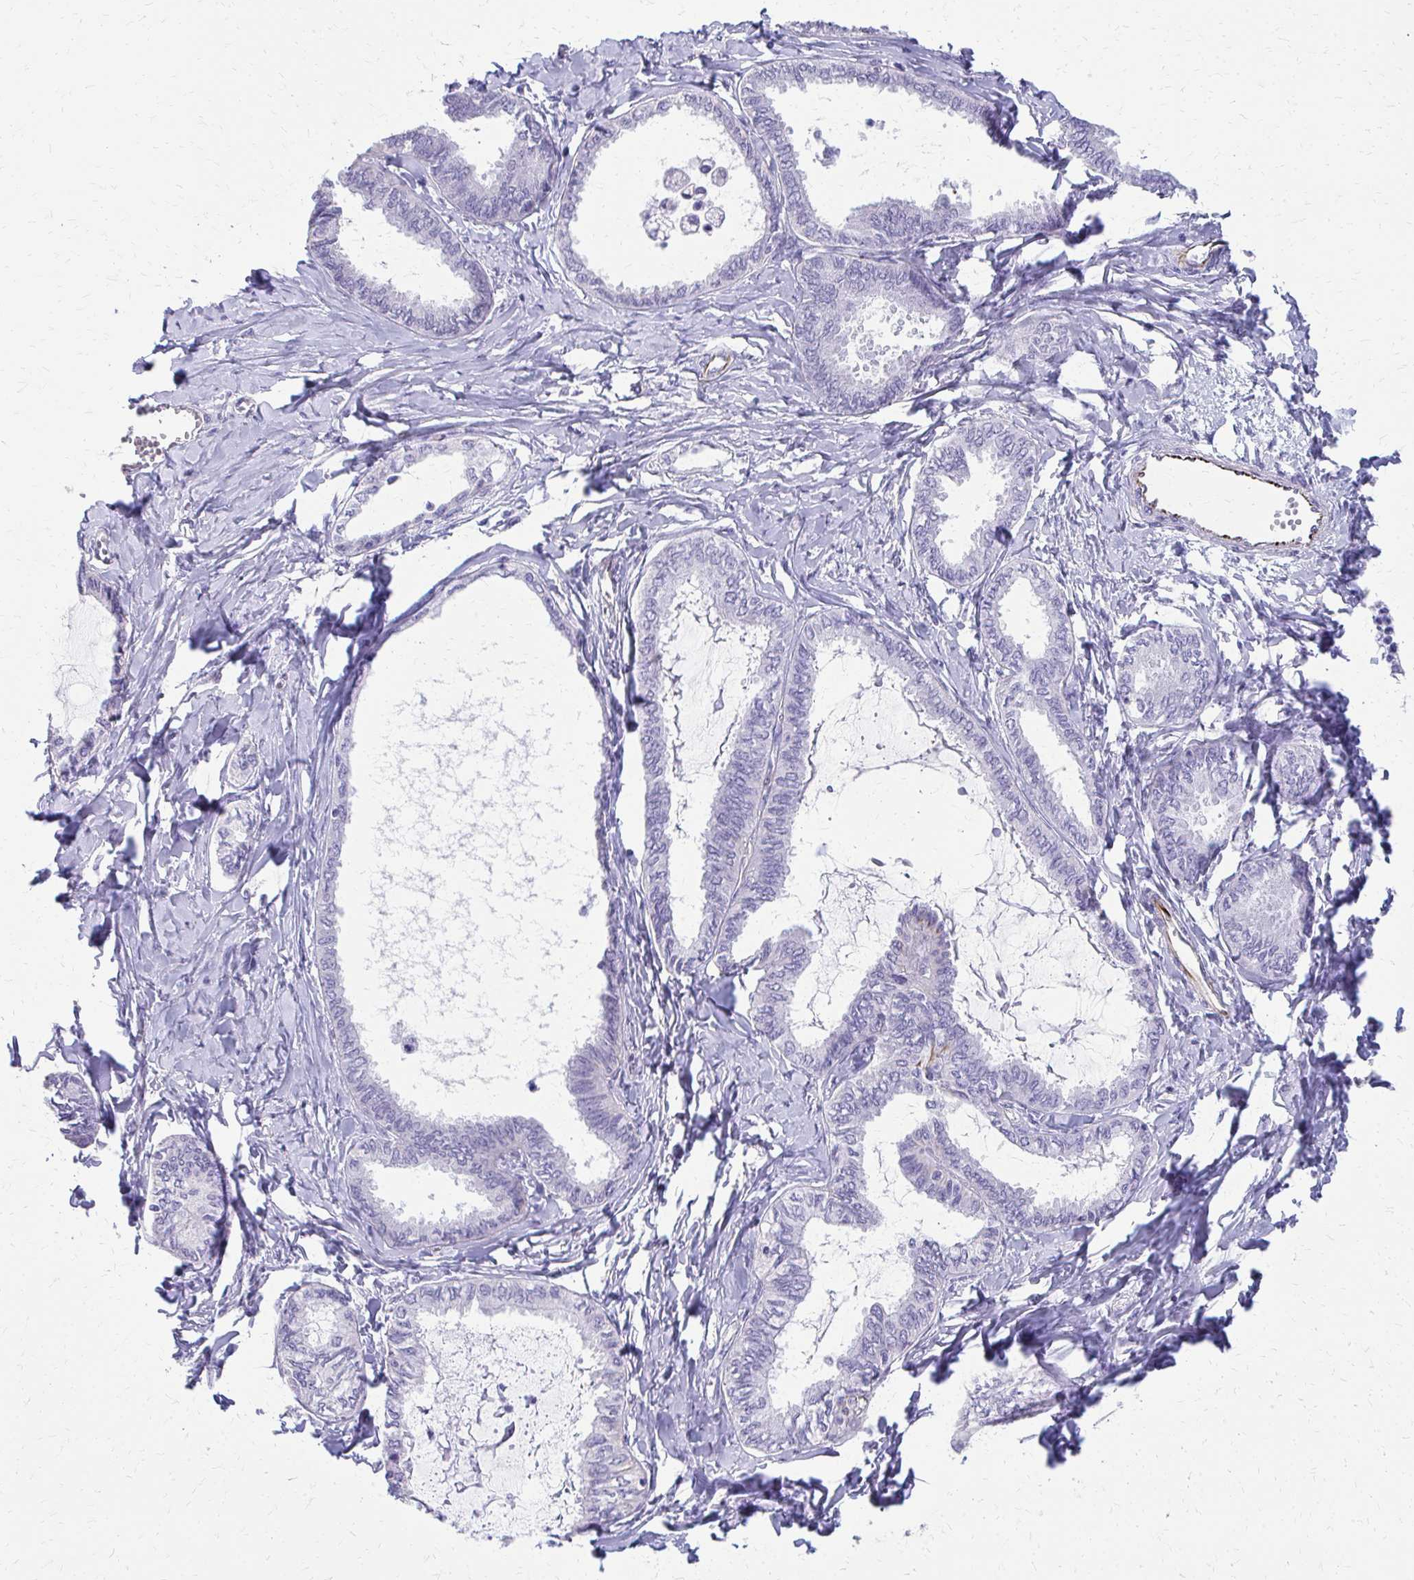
{"staining": {"intensity": "negative", "quantity": "none", "location": "none"}, "tissue": "ovarian cancer", "cell_type": "Tumor cells", "image_type": "cancer", "snomed": [{"axis": "morphology", "description": "Carcinoma, endometroid"}, {"axis": "topography", "description": "Ovary"}], "caption": "Immunohistochemistry histopathology image of neoplastic tissue: ovarian cancer stained with DAB demonstrates no significant protein positivity in tumor cells.", "gene": "TRIM6", "patient": {"sex": "female", "age": 70}}